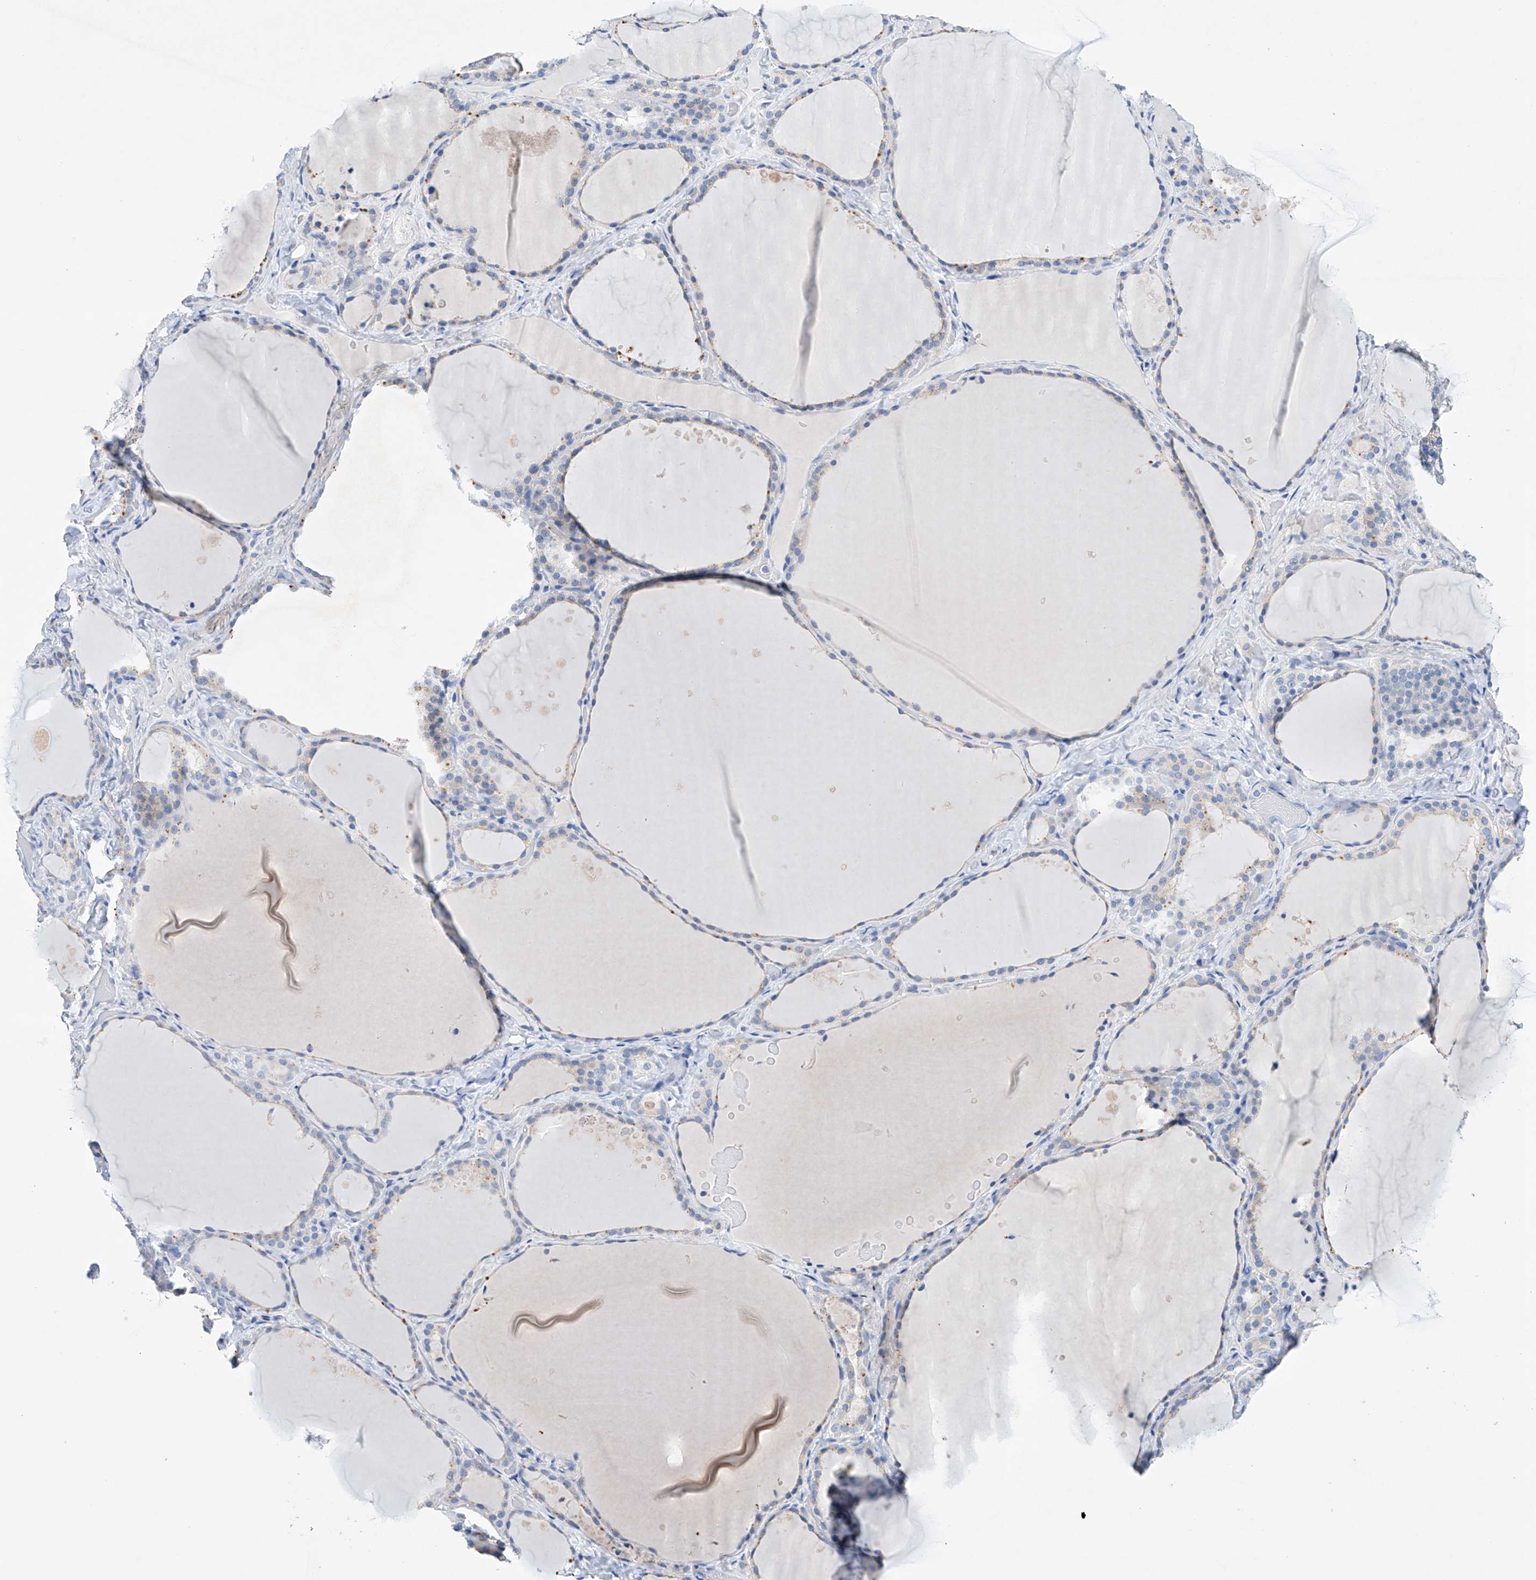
{"staining": {"intensity": "weak", "quantity": "<25%", "location": "cytoplasmic/membranous"}, "tissue": "thyroid gland", "cell_type": "Glandular cells", "image_type": "normal", "snomed": [{"axis": "morphology", "description": "Normal tissue, NOS"}, {"axis": "topography", "description": "Thyroid gland"}], "caption": "Immunohistochemistry micrograph of normal human thyroid gland stained for a protein (brown), which shows no positivity in glandular cells.", "gene": "LURAP1", "patient": {"sex": "female", "age": 44}}